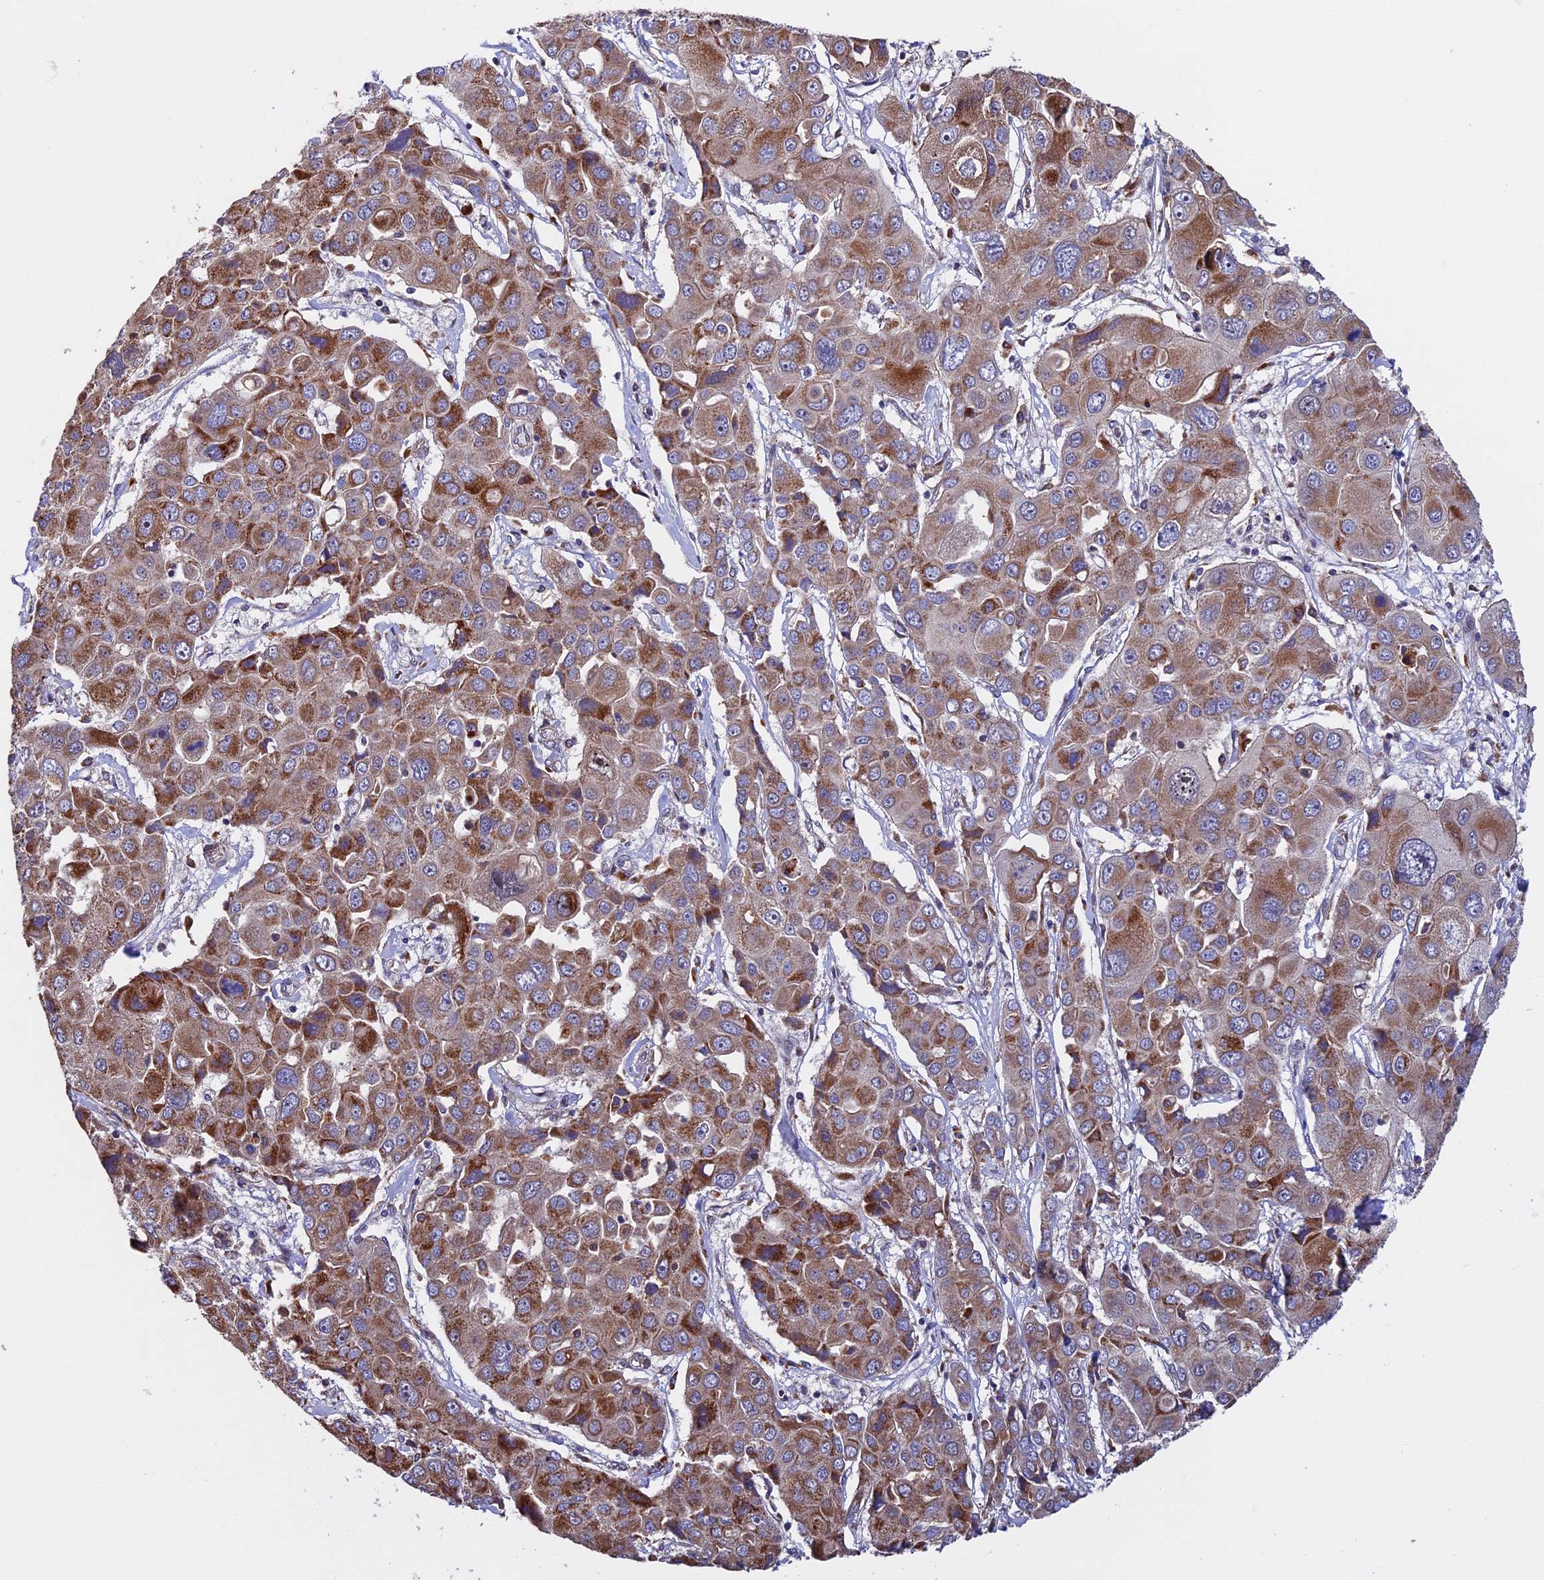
{"staining": {"intensity": "moderate", "quantity": ">75%", "location": "cytoplasmic/membranous"}, "tissue": "liver cancer", "cell_type": "Tumor cells", "image_type": "cancer", "snomed": [{"axis": "morphology", "description": "Cholangiocarcinoma"}, {"axis": "topography", "description": "Liver"}], "caption": "A brown stain highlights moderate cytoplasmic/membranous staining of a protein in liver cancer tumor cells.", "gene": "RNF17", "patient": {"sex": "male", "age": 67}}